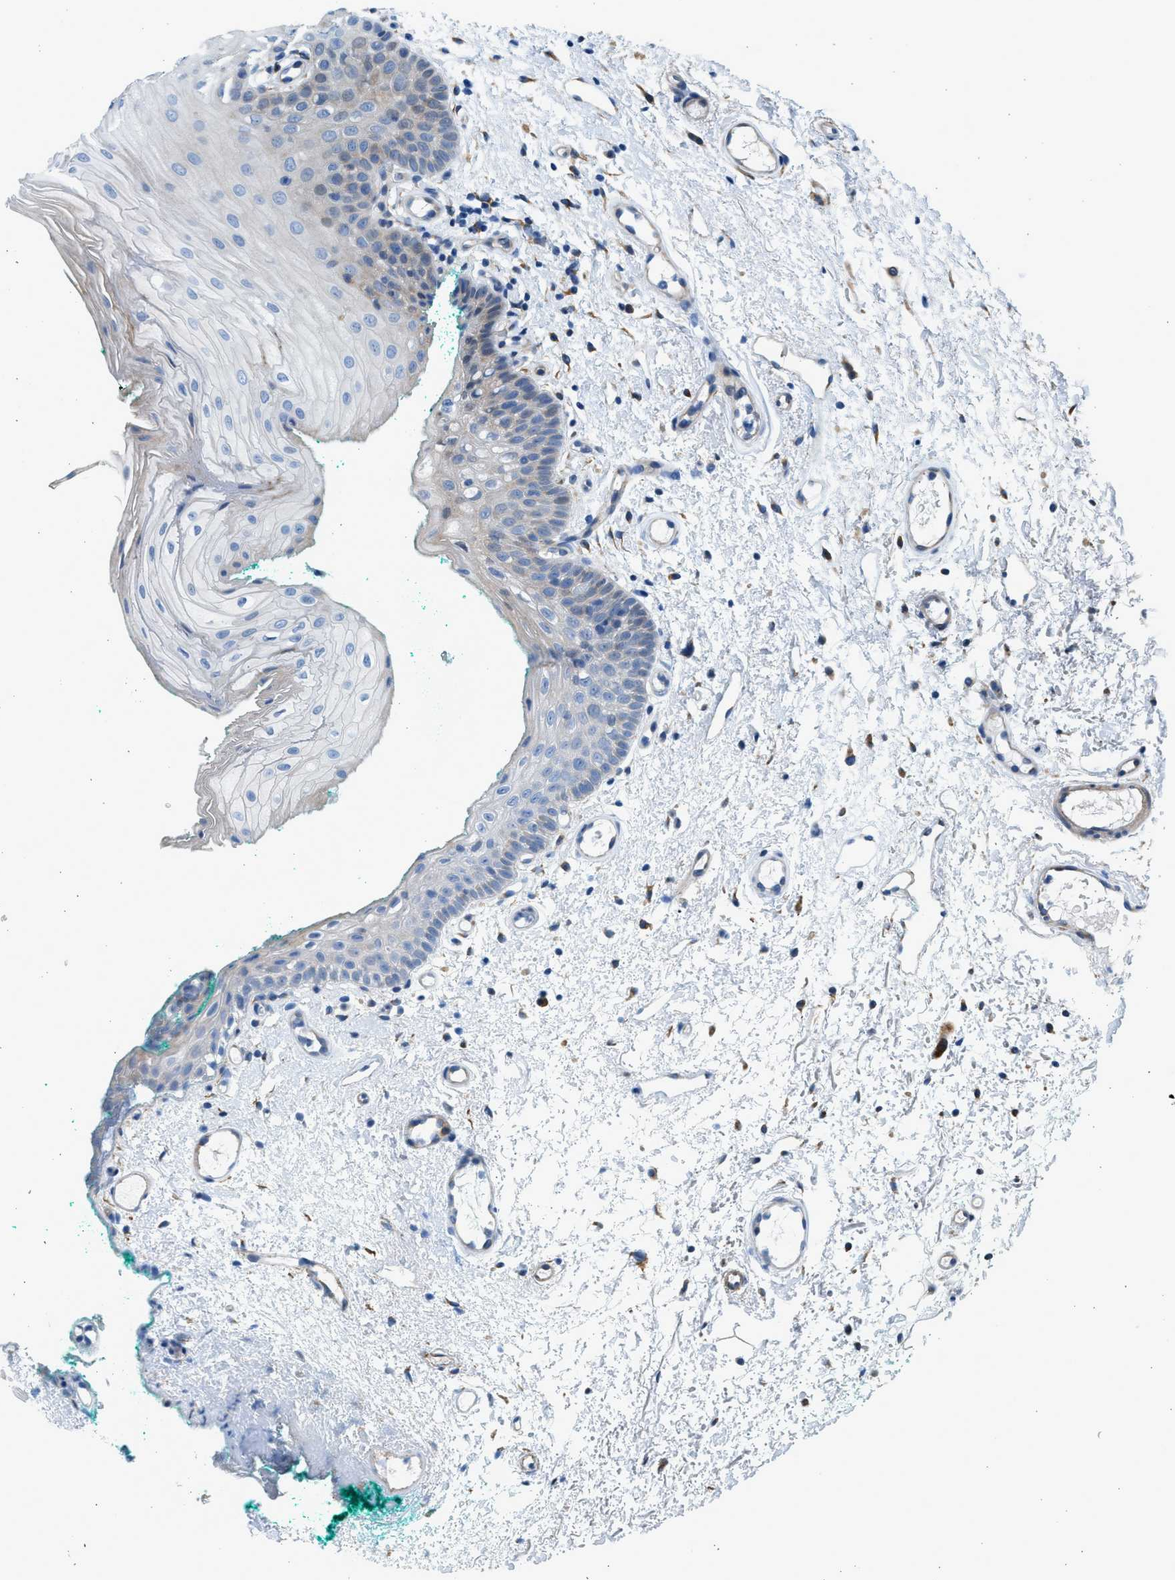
{"staining": {"intensity": "weak", "quantity": "<25%", "location": "cytoplasmic/membranous"}, "tissue": "oral mucosa", "cell_type": "Squamous epithelial cells", "image_type": "normal", "snomed": [{"axis": "morphology", "description": "Normal tissue, NOS"}, {"axis": "morphology", "description": "Squamous cell carcinoma, NOS"}, {"axis": "topography", "description": "Oral tissue"}, {"axis": "topography", "description": "Salivary gland"}, {"axis": "topography", "description": "Head-Neck"}], "caption": "IHC histopathology image of benign oral mucosa: oral mucosa stained with DAB (3,3'-diaminobenzidine) displays no significant protein expression in squamous epithelial cells.", "gene": "CNTN6", "patient": {"sex": "female", "age": 62}}